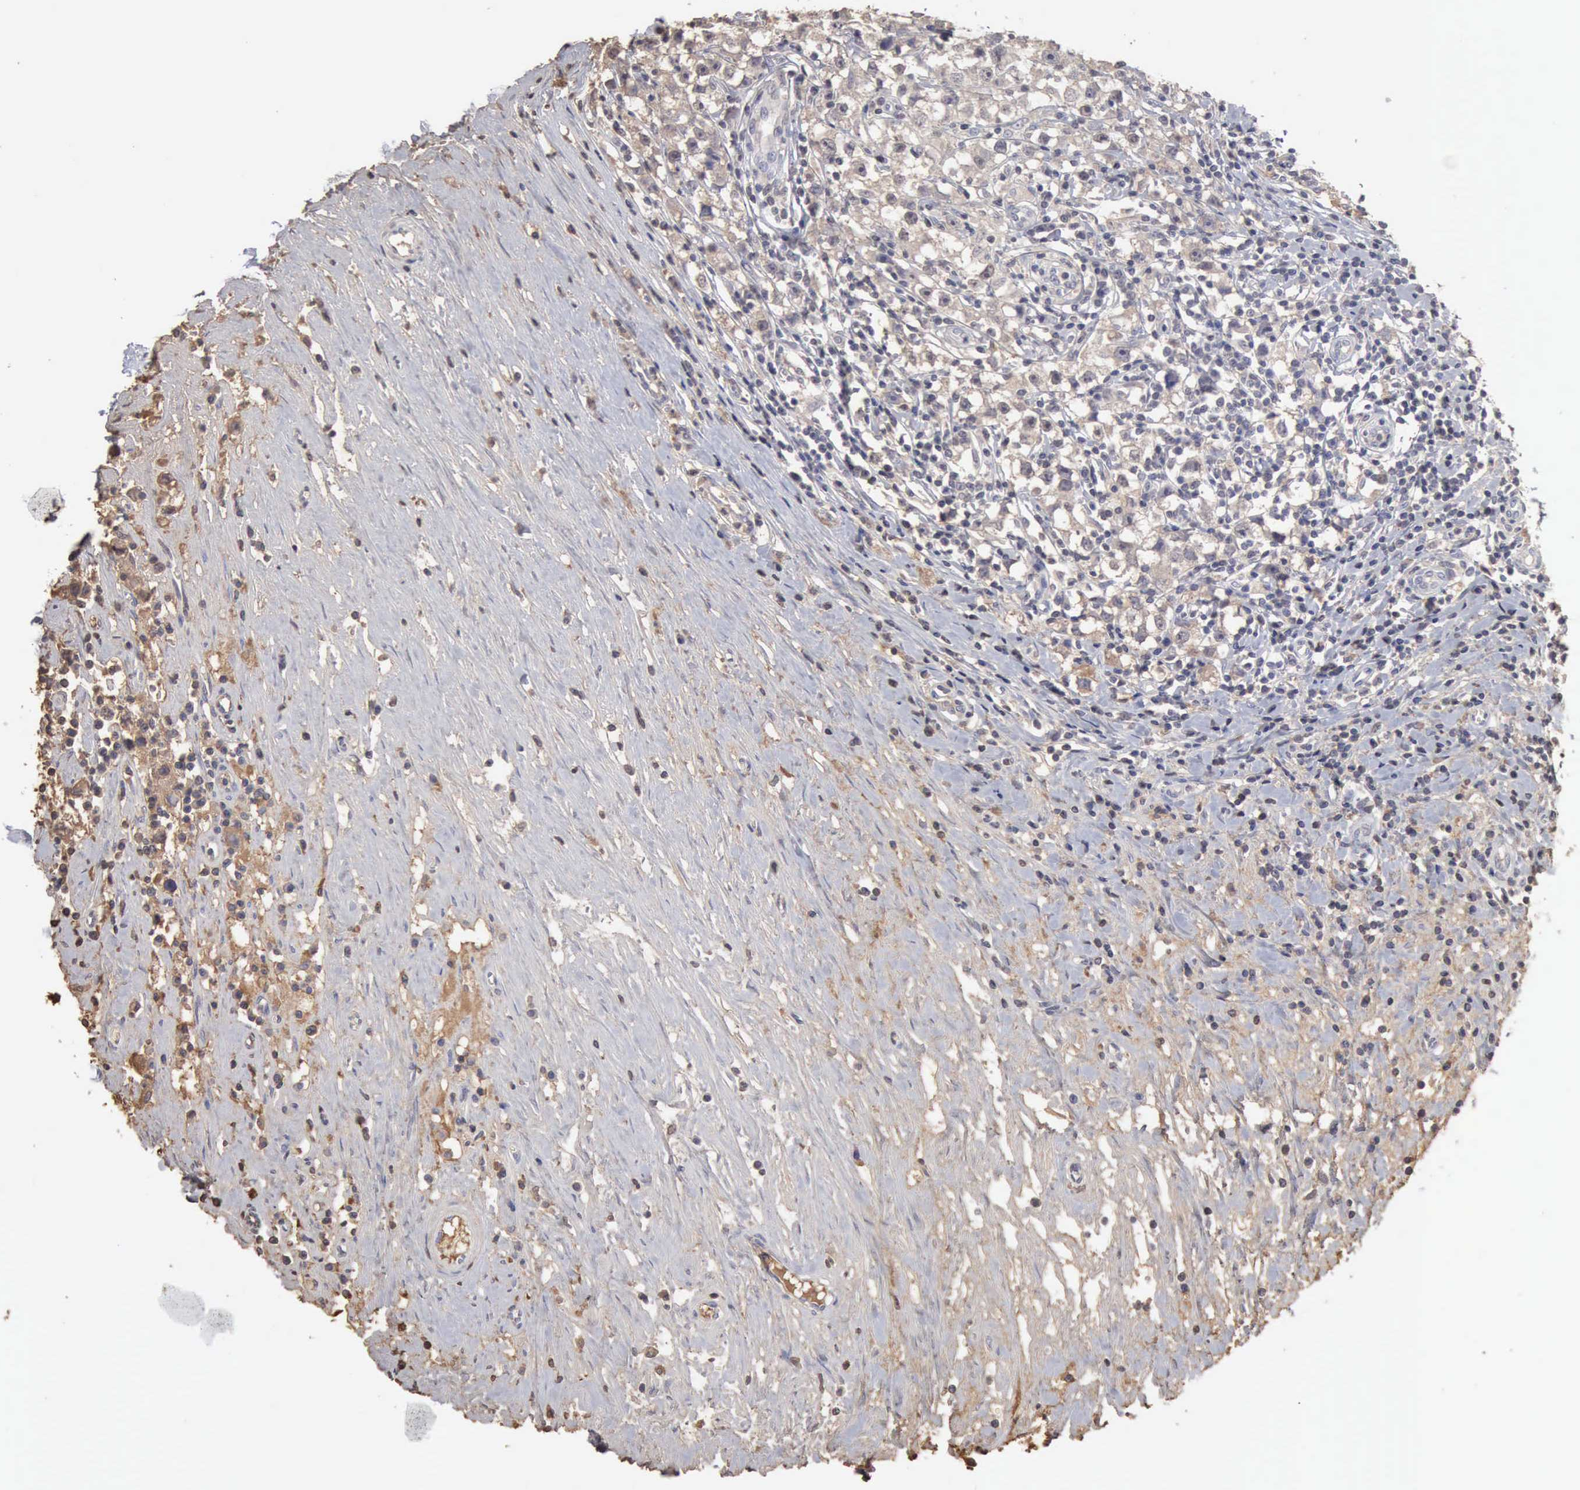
{"staining": {"intensity": "negative", "quantity": "none", "location": "none"}, "tissue": "testis cancer", "cell_type": "Tumor cells", "image_type": "cancer", "snomed": [{"axis": "morphology", "description": "Seminoma, NOS"}, {"axis": "topography", "description": "Testis"}], "caption": "DAB immunohistochemical staining of testis seminoma exhibits no significant positivity in tumor cells.", "gene": "SERPINA1", "patient": {"sex": "male", "age": 35}}